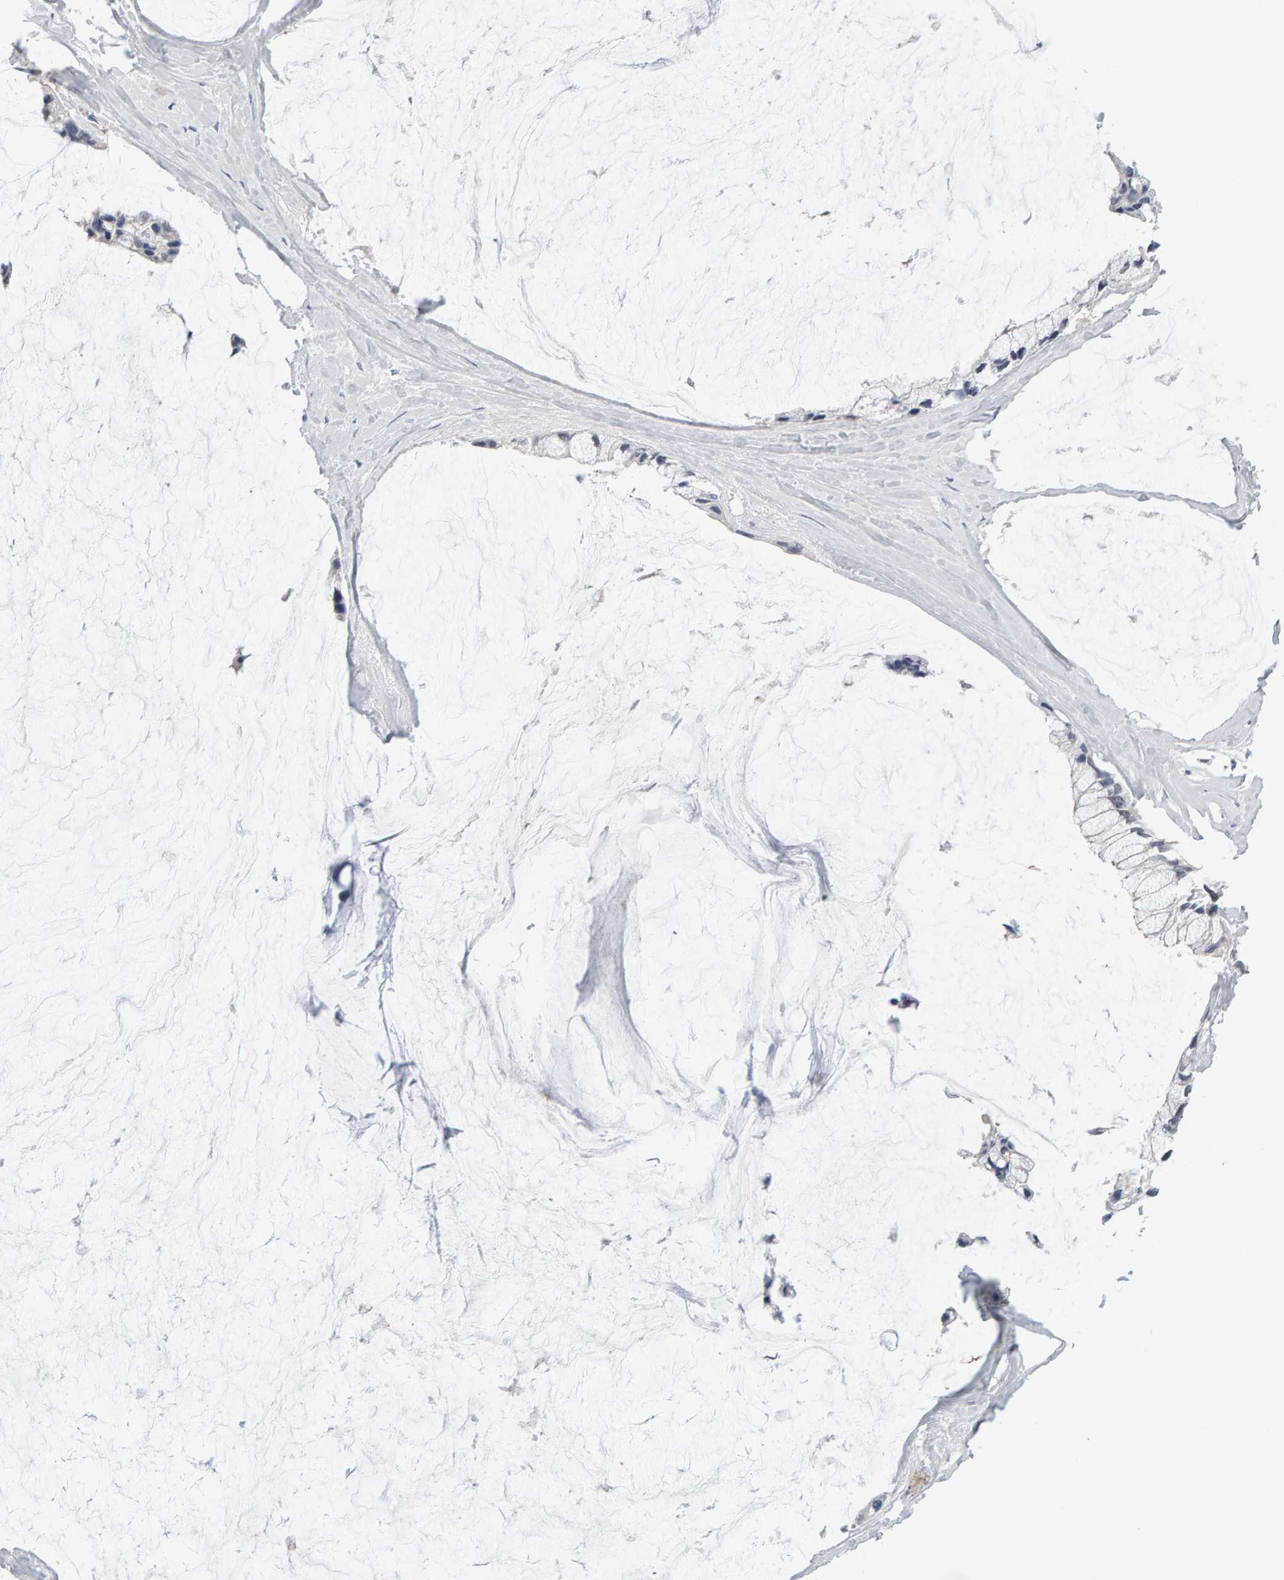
{"staining": {"intensity": "negative", "quantity": "none", "location": "none"}, "tissue": "ovarian cancer", "cell_type": "Tumor cells", "image_type": "cancer", "snomed": [{"axis": "morphology", "description": "Cystadenocarcinoma, mucinous, NOS"}, {"axis": "topography", "description": "Ovary"}], "caption": "A micrograph of ovarian cancer (mucinous cystadenocarcinoma) stained for a protein demonstrates no brown staining in tumor cells. The staining was performed using DAB (3,3'-diaminobenzidine) to visualize the protein expression in brown, while the nuclei were stained in blue with hematoxylin (Magnification: 20x).", "gene": "CTH", "patient": {"sex": "female", "age": 39}}